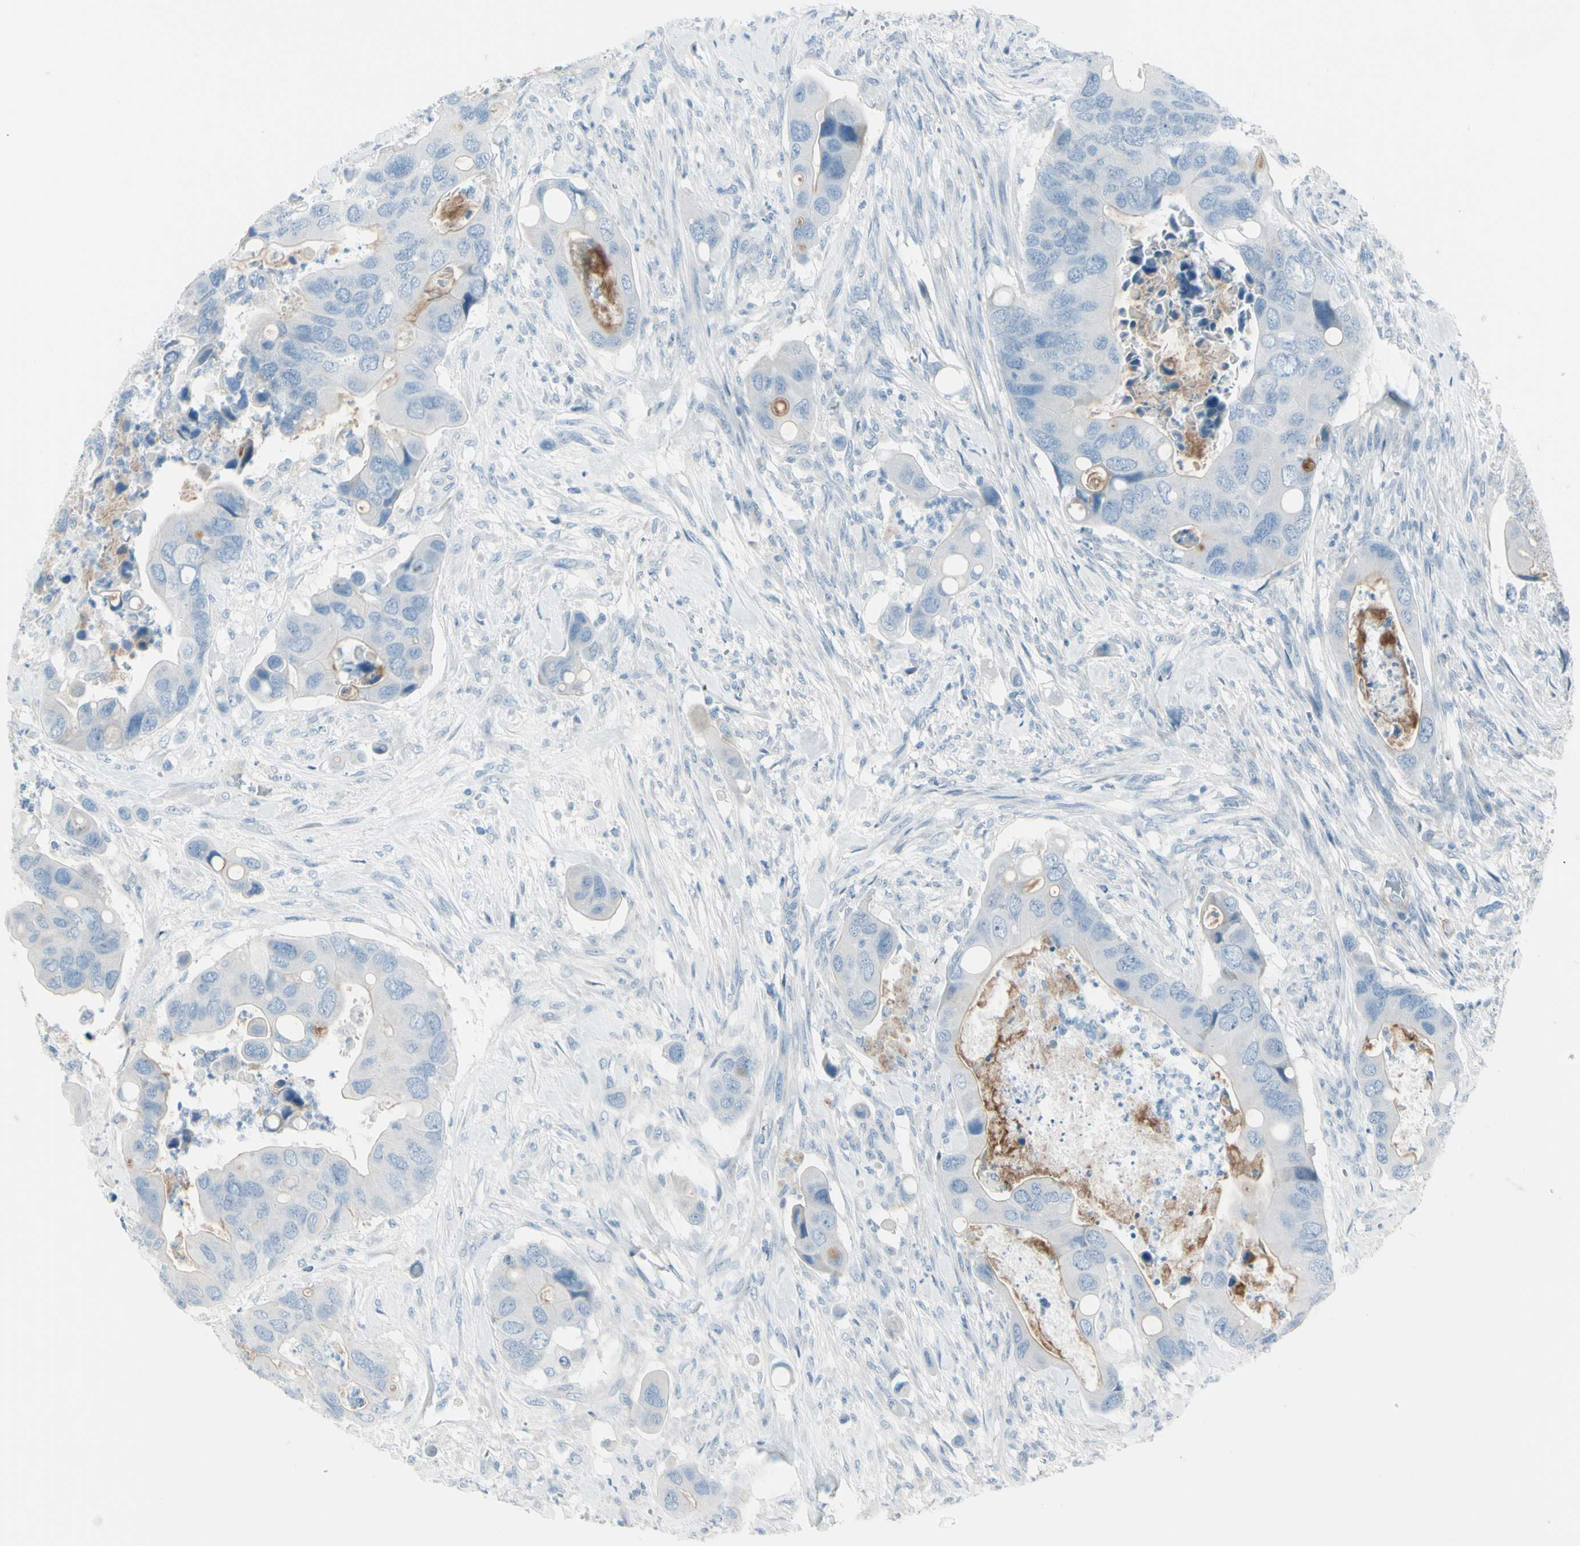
{"staining": {"intensity": "negative", "quantity": "none", "location": "none"}, "tissue": "colorectal cancer", "cell_type": "Tumor cells", "image_type": "cancer", "snomed": [{"axis": "morphology", "description": "Adenocarcinoma, NOS"}, {"axis": "topography", "description": "Rectum"}], "caption": "Immunohistochemical staining of human adenocarcinoma (colorectal) exhibits no significant staining in tumor cells.", "gene": "GPR34", "patient": {"sex": "female", "age": 57}}